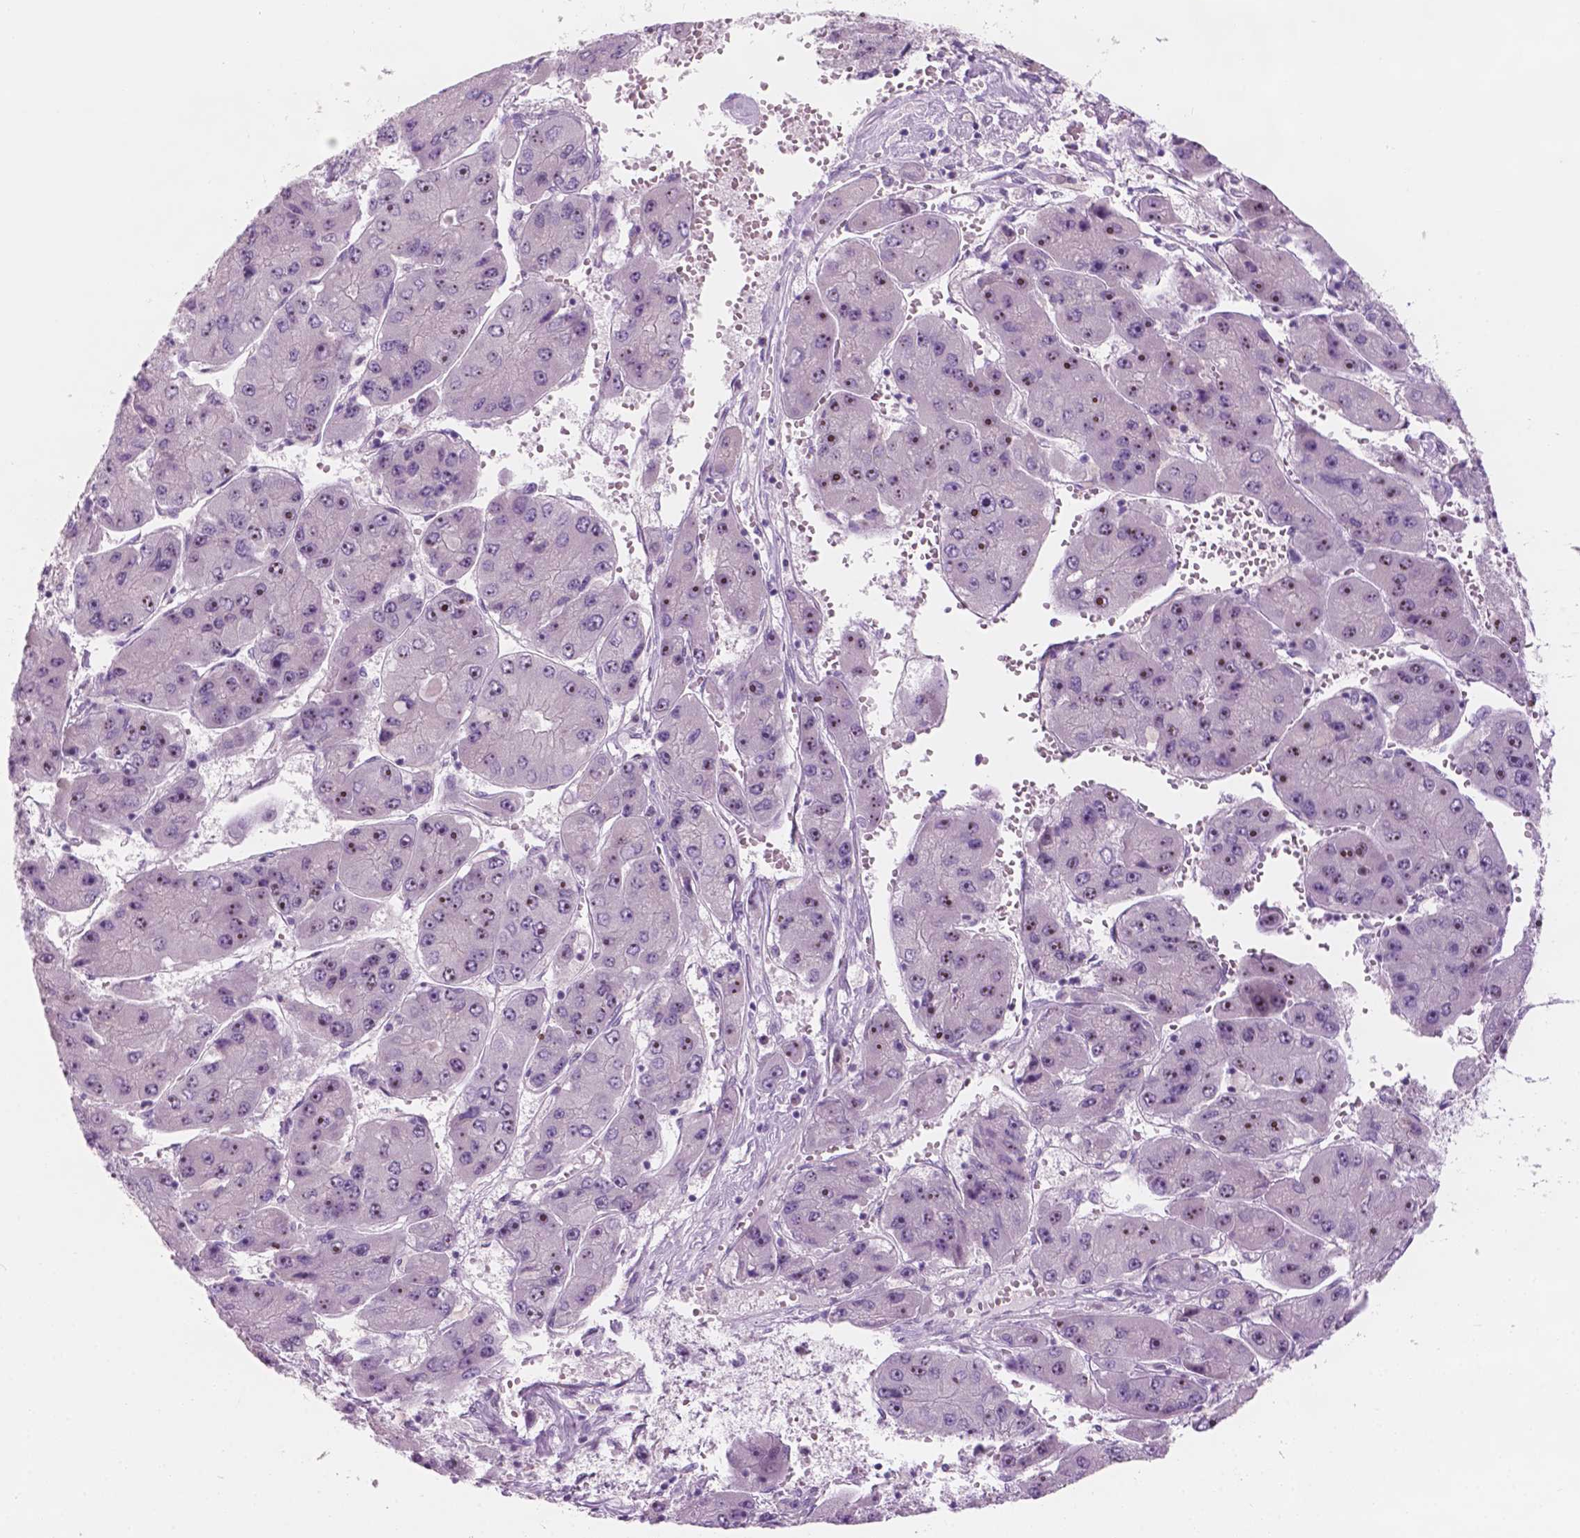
{"staining": {"intensity": "moderate", "quantity": ">75%", "location": "nuclear"}, "tissue": "liver cancer", "cell_type": "Tumor cells", "image_type": "cancer", "snomed": [{"axis": "morphology", "description": "Carcinoma, Hepatocellular, NOS"}, {"axis": "topography", "description": "Liver"}], "caption": "Protein analysis of liver cancer tissue exhibits moderate nuclear staining in about >75% of tumor cells. (IHC, brightfield microscopy, high magnification).", "gene": "ZNF853", "patient": {"sex": "female", "age": 61}}